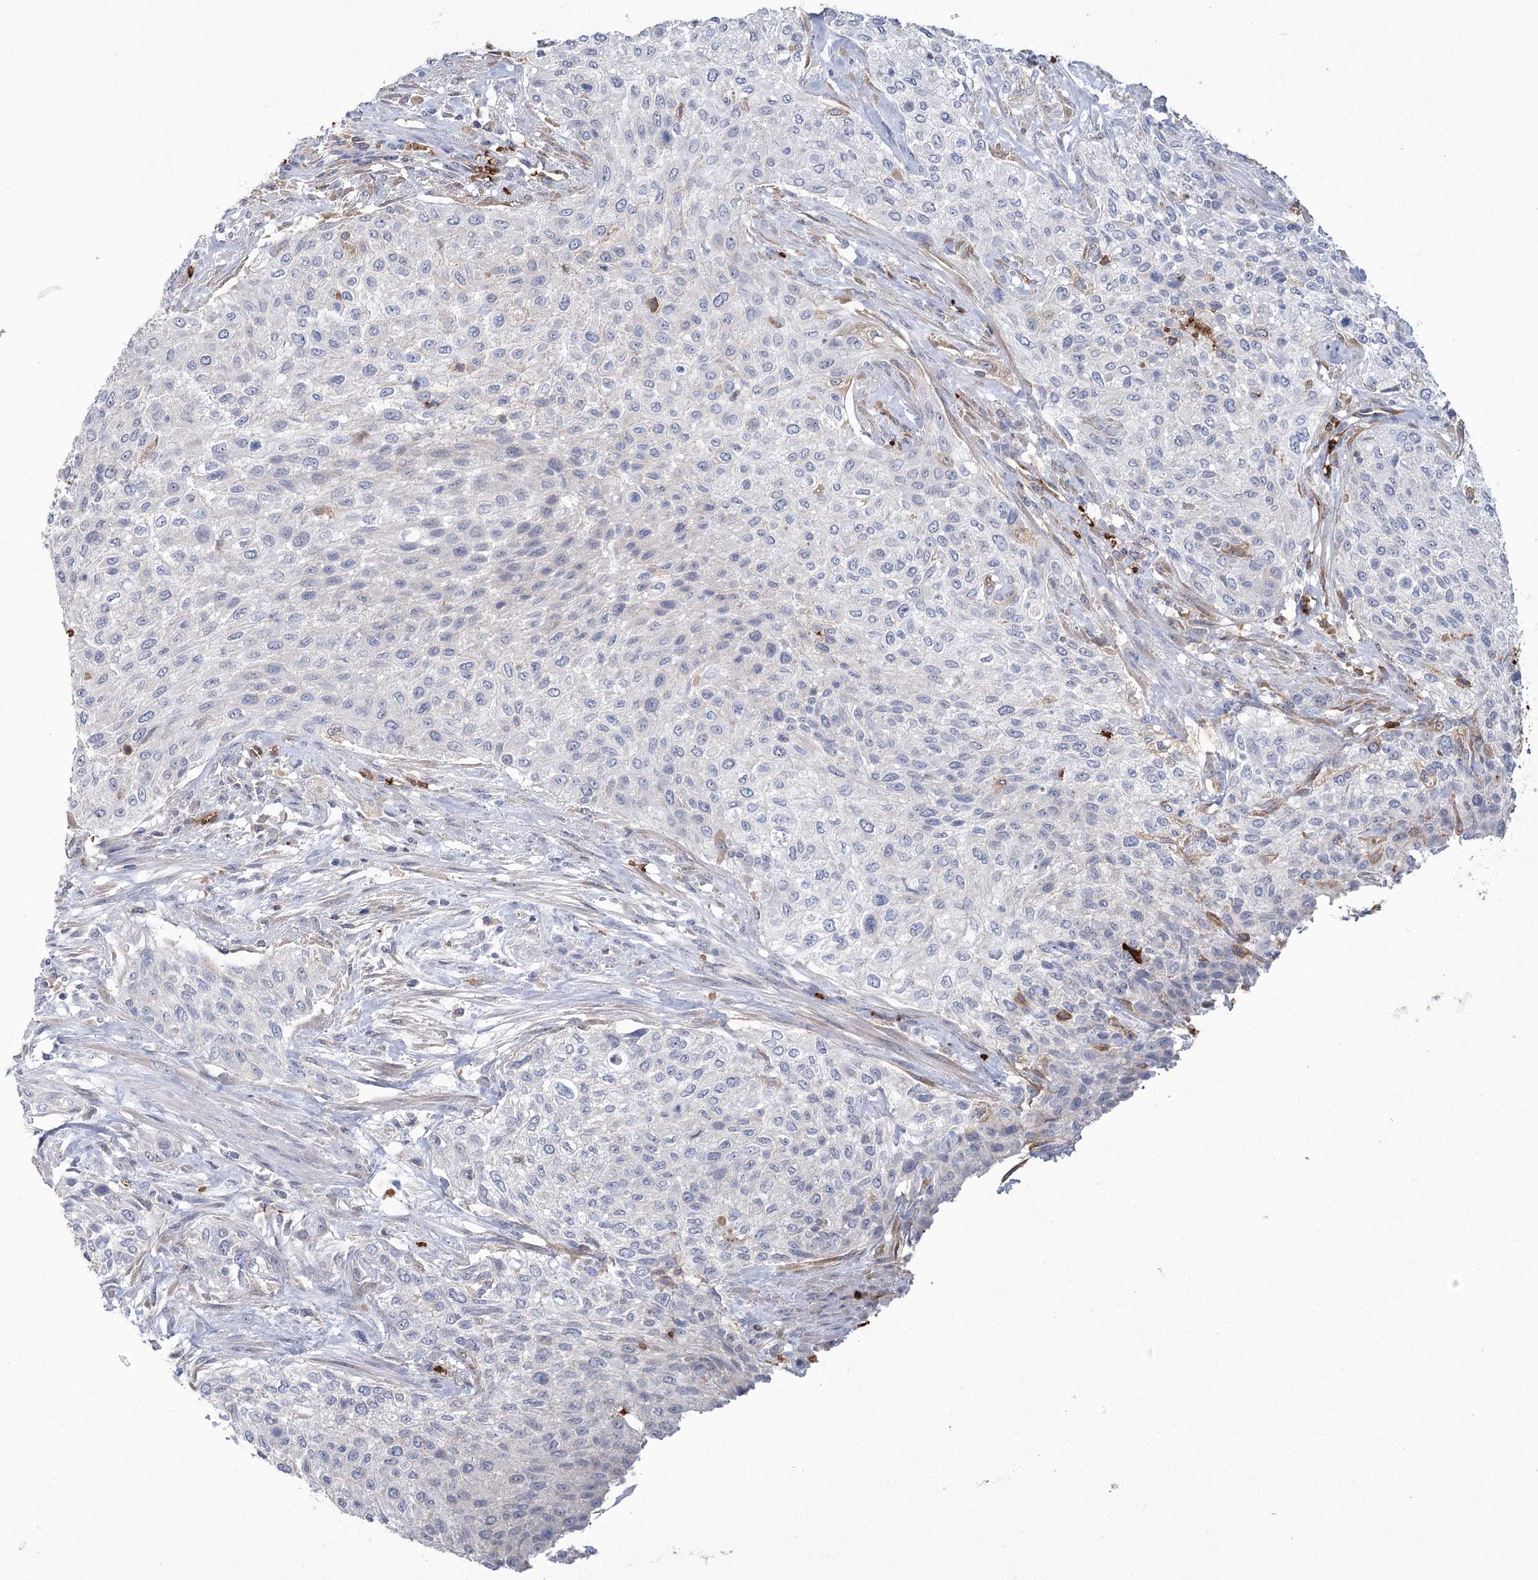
{"staining": {"intensity": "negative", "quantity": "none", "location": "none"}, "tissue": "urothelial cancer", "cell_type": "Tumor cells", "image_type": "cancer", "snomed": [{"axis": "morphology", "description": "Normal tissue, NOS"}, {"axis": "morphology", "description": "Urothelial carcinoma, NOS"}, {"axis": "topography", "description": "Urinary bladder"}, {"axis": "topography", "description": "Peripheral nerve tissue"}], "caption": "Transitional cell carcinoma was stained to show a protein in brown. There is no significant positivity in tumor cells. Nuclei are stained in blue.", "gene": "HBA1", "patient": {"sex": "male", "age": 35}}